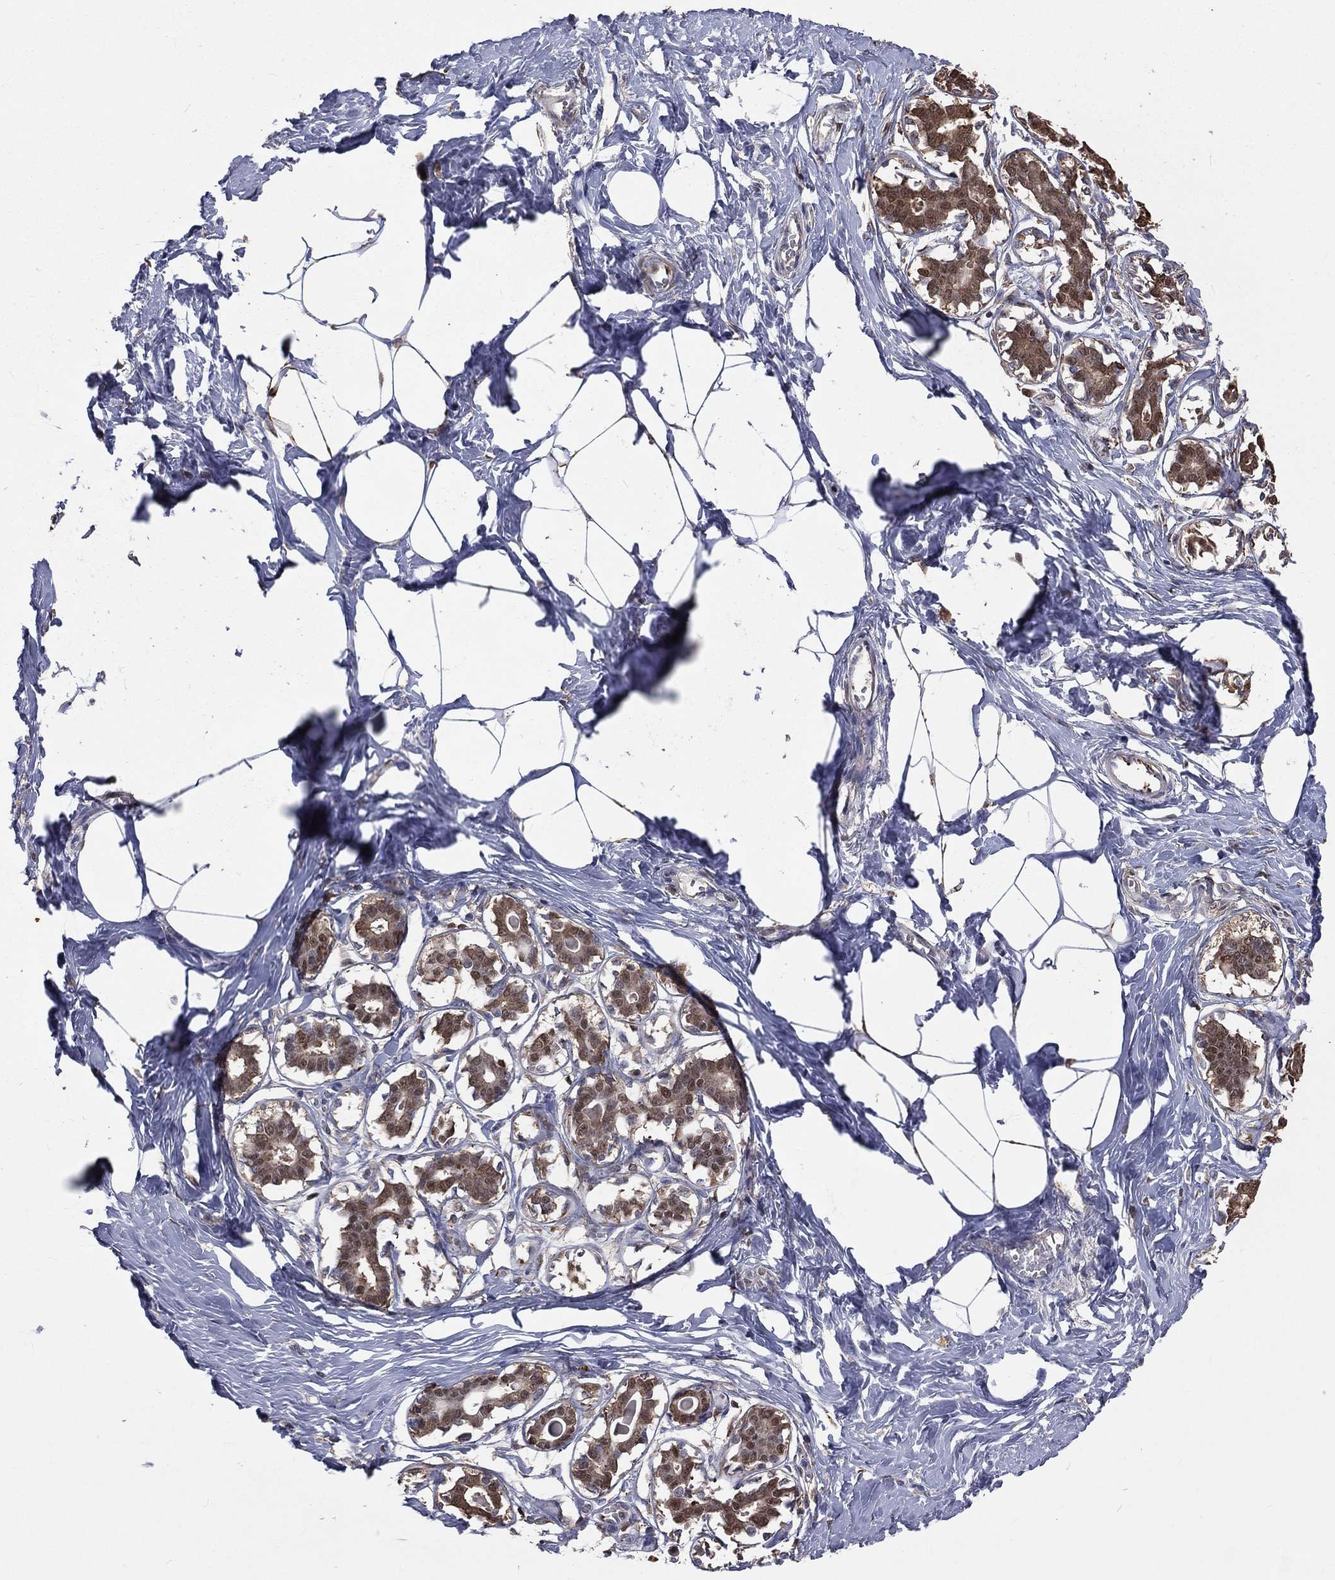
{"staining": {"intensity": "negative", "quantity": "none", "location": "none"}, "tissue": "breast", "cell_type": "Adipocytes", "image_type": "normal", "snomed": [{"axis": "morphology", "description": "Normal tissue, NOS"}, {"axis": "morphology", "description": "Lobular carcinoma, in situ"}, {"axis": "topography", "description": "Breast"}], "caption": "Immunohistochemistry of normal human breast reveals no expression in adipocytes. The staining is performed using DAB (3,3'-diaminobenzidine) brown chromogen with nuclei counter-stained in using hematoxylin.", "gene": "TBC1D2", "patient": {"sex": "female", "age": 35}}